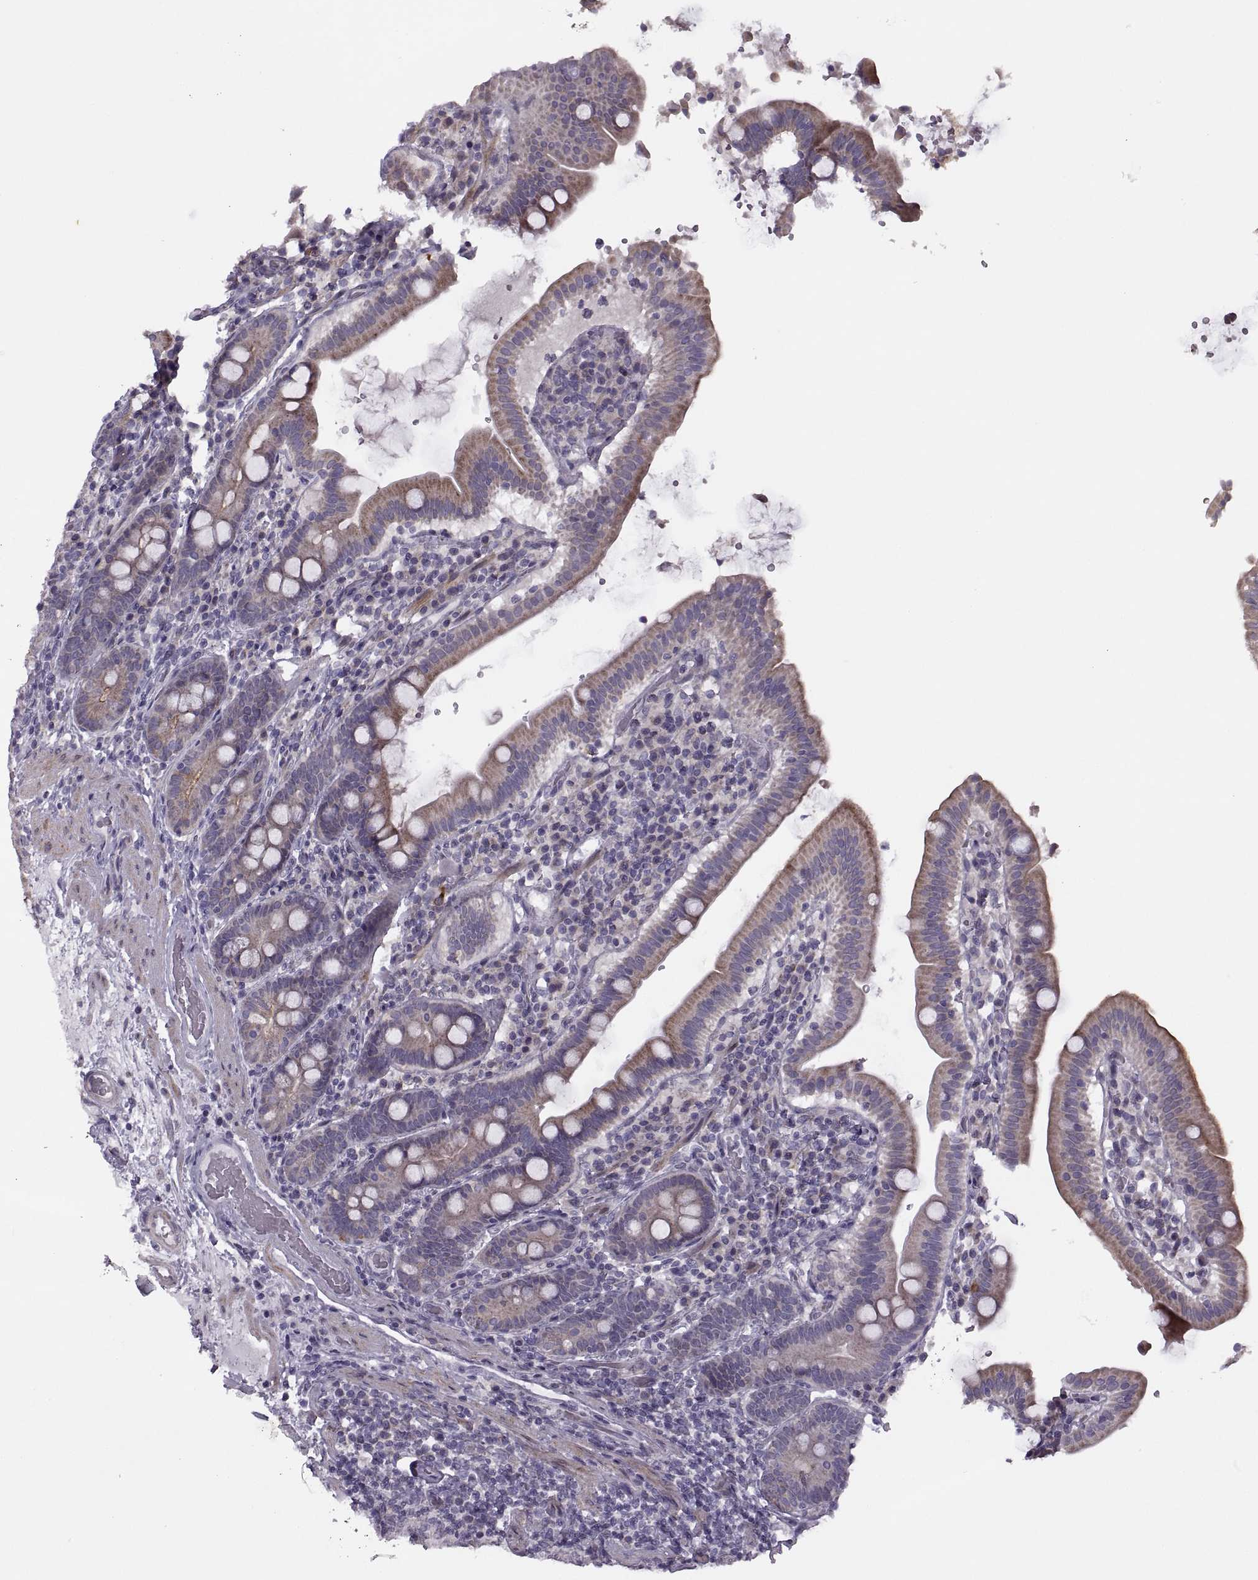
{"staining": {"intensity": "moderate", "quantity": "<25%", "location": "cytoplasmic/membranous"}, "tissue": "small intestine", "cell_type": "Glandular cells", "image_type": "normal", "snomed": [{"axis": "morphology", "description": "Normal tissue, NOS"}, {"axis": "topography", "description": "Small intestine"}], "caption": "Small intestine stained with a protein marker reveals moderate staining in glandular cells.", "gene": "RIPK4", "patient": {"sex": "male", "age": 26}}